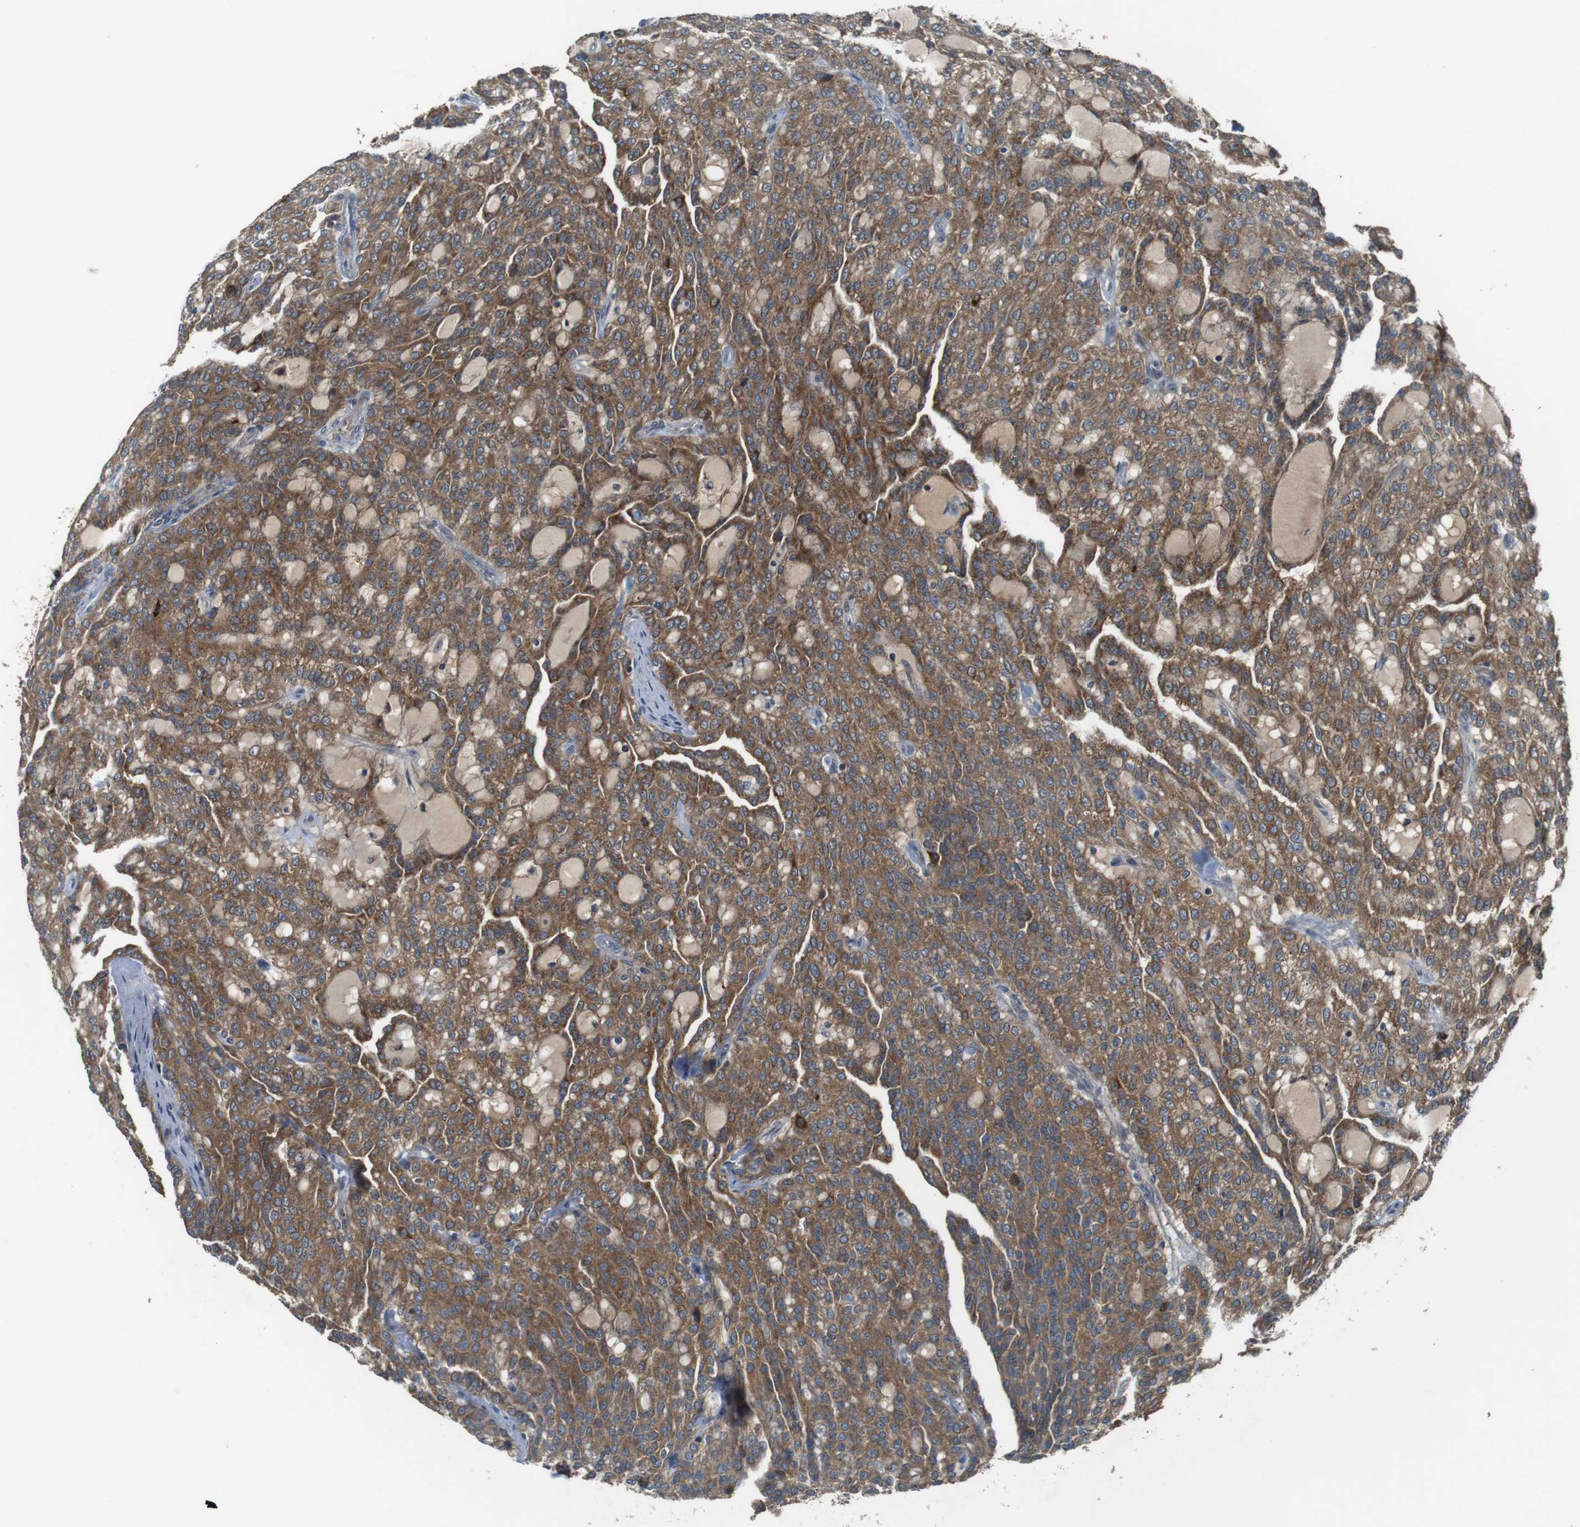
{"staining": {"intensity": "moderate", "quantity": ">75%", "location": "cytoplasmic/membranous"}, "tissue": "renal cancer", "cell_type": "Tumor cells", "image_type": "cancer", "snomed": [{"axis": "morphology", "description": "Adenocarcinoma, NOS"}, {"axis": "topography", "description": "Kidney"}], "caption": "Immunohistochemical staining of renal cancer shows medium levels of moderate cytoplasmic/membranous protein expression in about >75% of tumor cells. (IHC, brightfield microscopy, high magnification).", "gene": "IFFO2", "patient": {"sex": "male", "age": 63}}